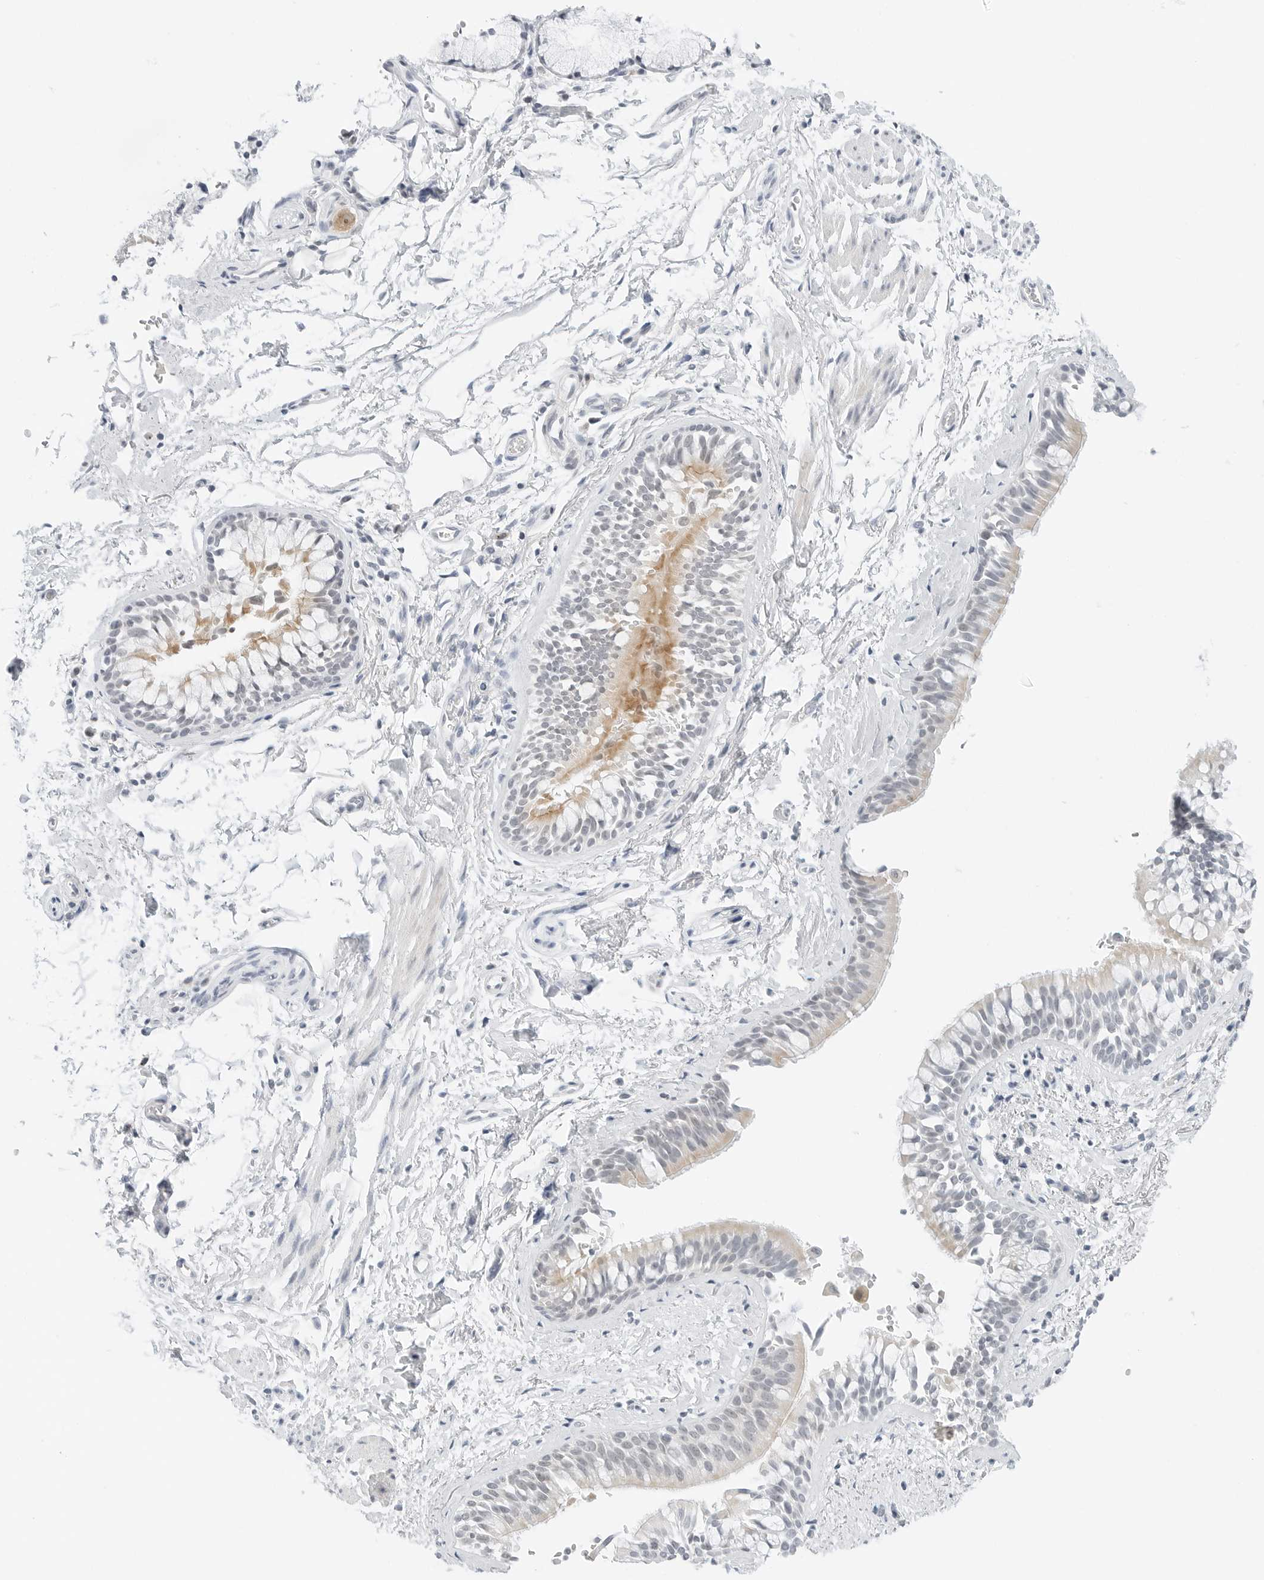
{"staining": {"intensity": "weak", "quantity": "<25%", "location": "cytoplasmic/membranous"}, "tissue": "bronchus", "cell_type": "Respiratory epithelial cells", "image_type": "normal", "snomed": [{"axis": "morphology", "description": "Normal tissue, NOS"}, {"axis": "morphology", "description": "Inflammation, NOS"}, {"axis": "topography", "description": "Cartilage tissue"}, {"axis": "topography", "description": "Bronchus"}, {"axis": "topography", "description": "Lung"}], "caption": "The immunohistochemistry photomicrograph has no significant expression in respiratory epithelial cells of bronchus. The staining was performed using DAB to visualize the protein expression in brown, while the nuclei were stained in blue with hematoxylin (Magnification: 20x).", "gene": "CCSAP", "patient": {"sex": "female", "age": 64}}